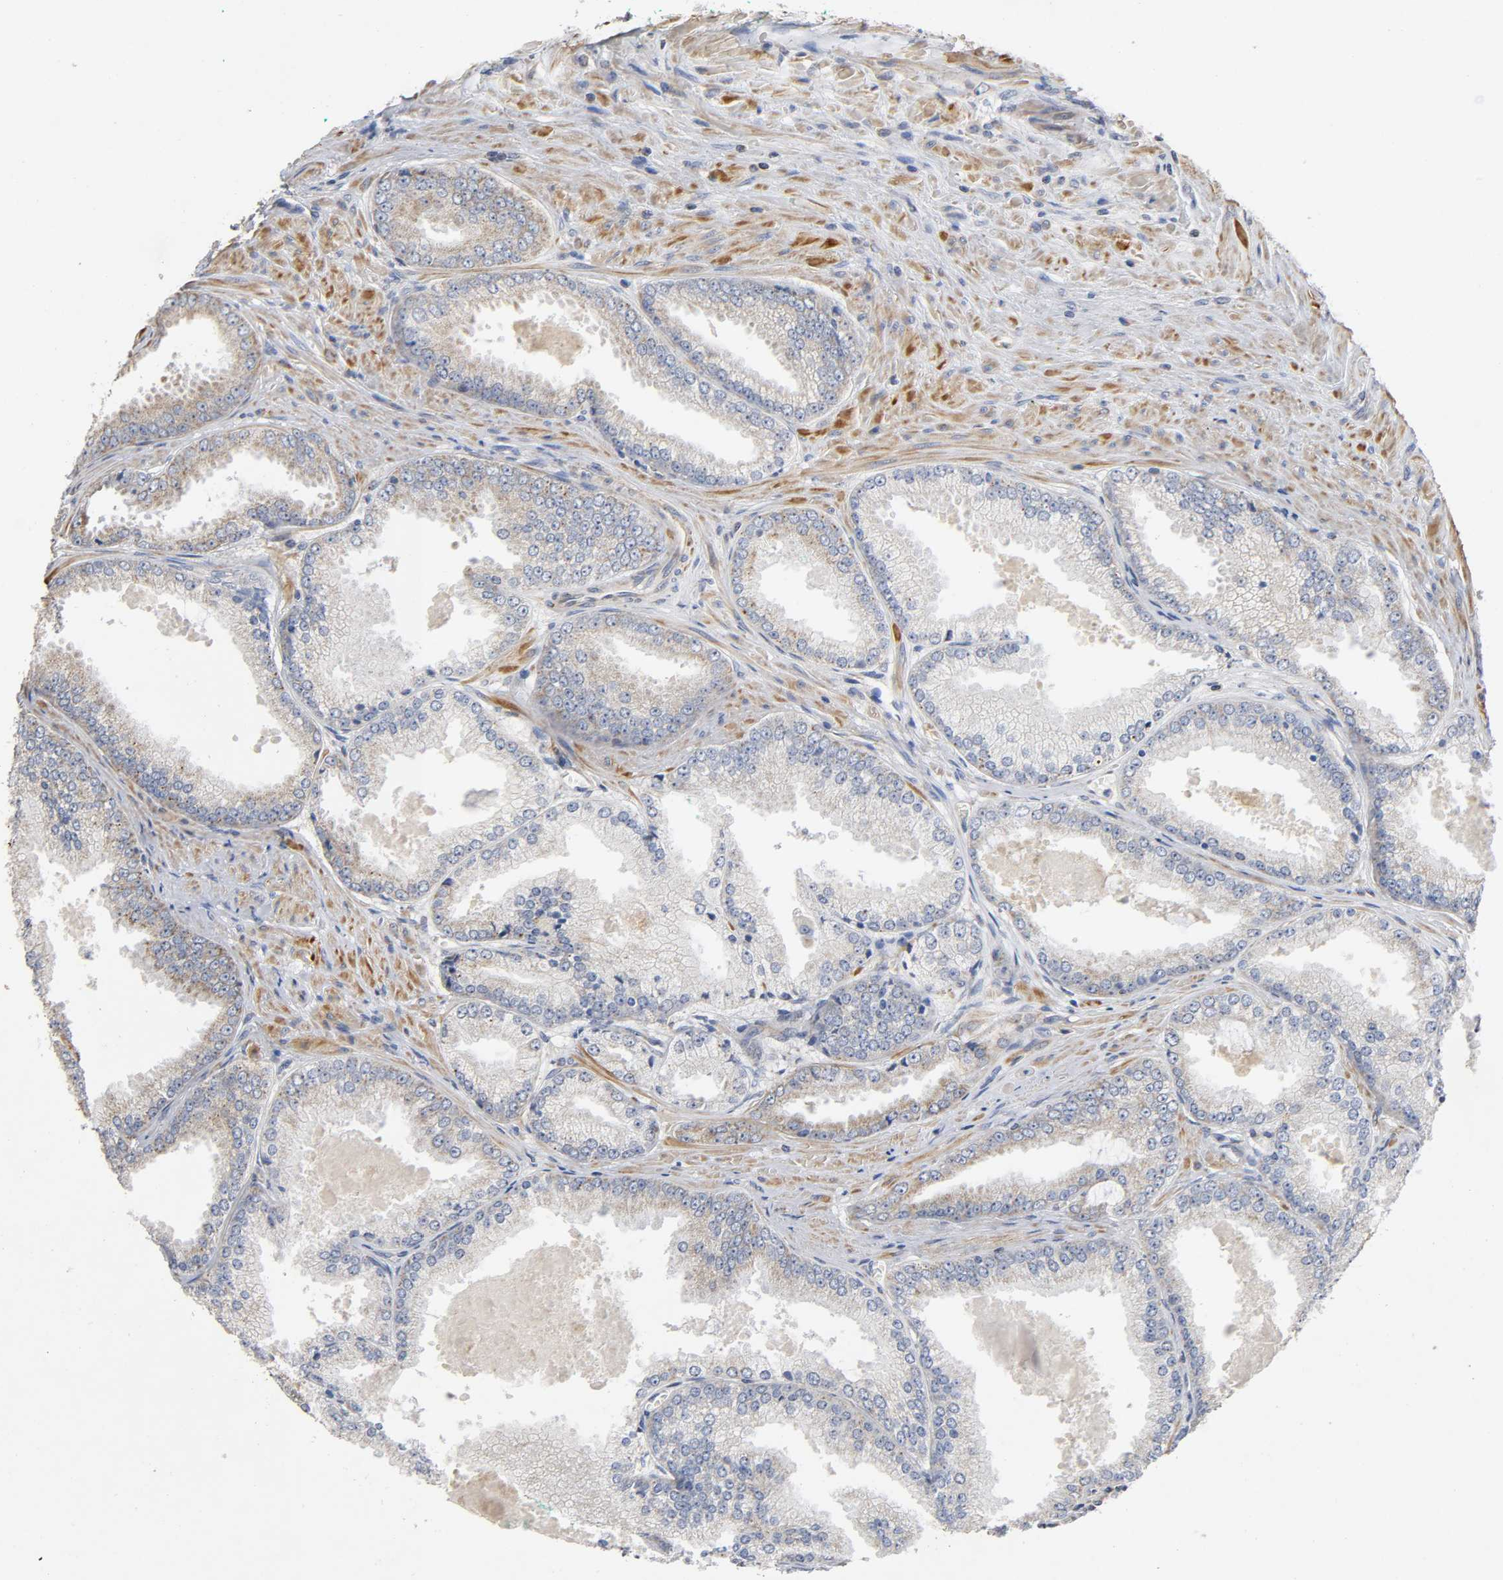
{"staining": {"intensity": "weak", "quantity": "25%-75%", "location": "cytoplasmic/membranous"}, "tissue": "prostate cancer", "cell_type": "Tumor cells", "image_type": "cancer", "snomed": [{"axis": "morphology", "description": "Adenocarcinoma, High grade"}, {"axis": "topography", "description": "Prostate"}], "caption": "Tumor cells display weak cytoplasmic/membranous expression in approximately 25%-75% of cells in prostate high-grade adenocarcinoma.", "gene": "SYT16", "patient": {"sex": "male", "age": 61}}